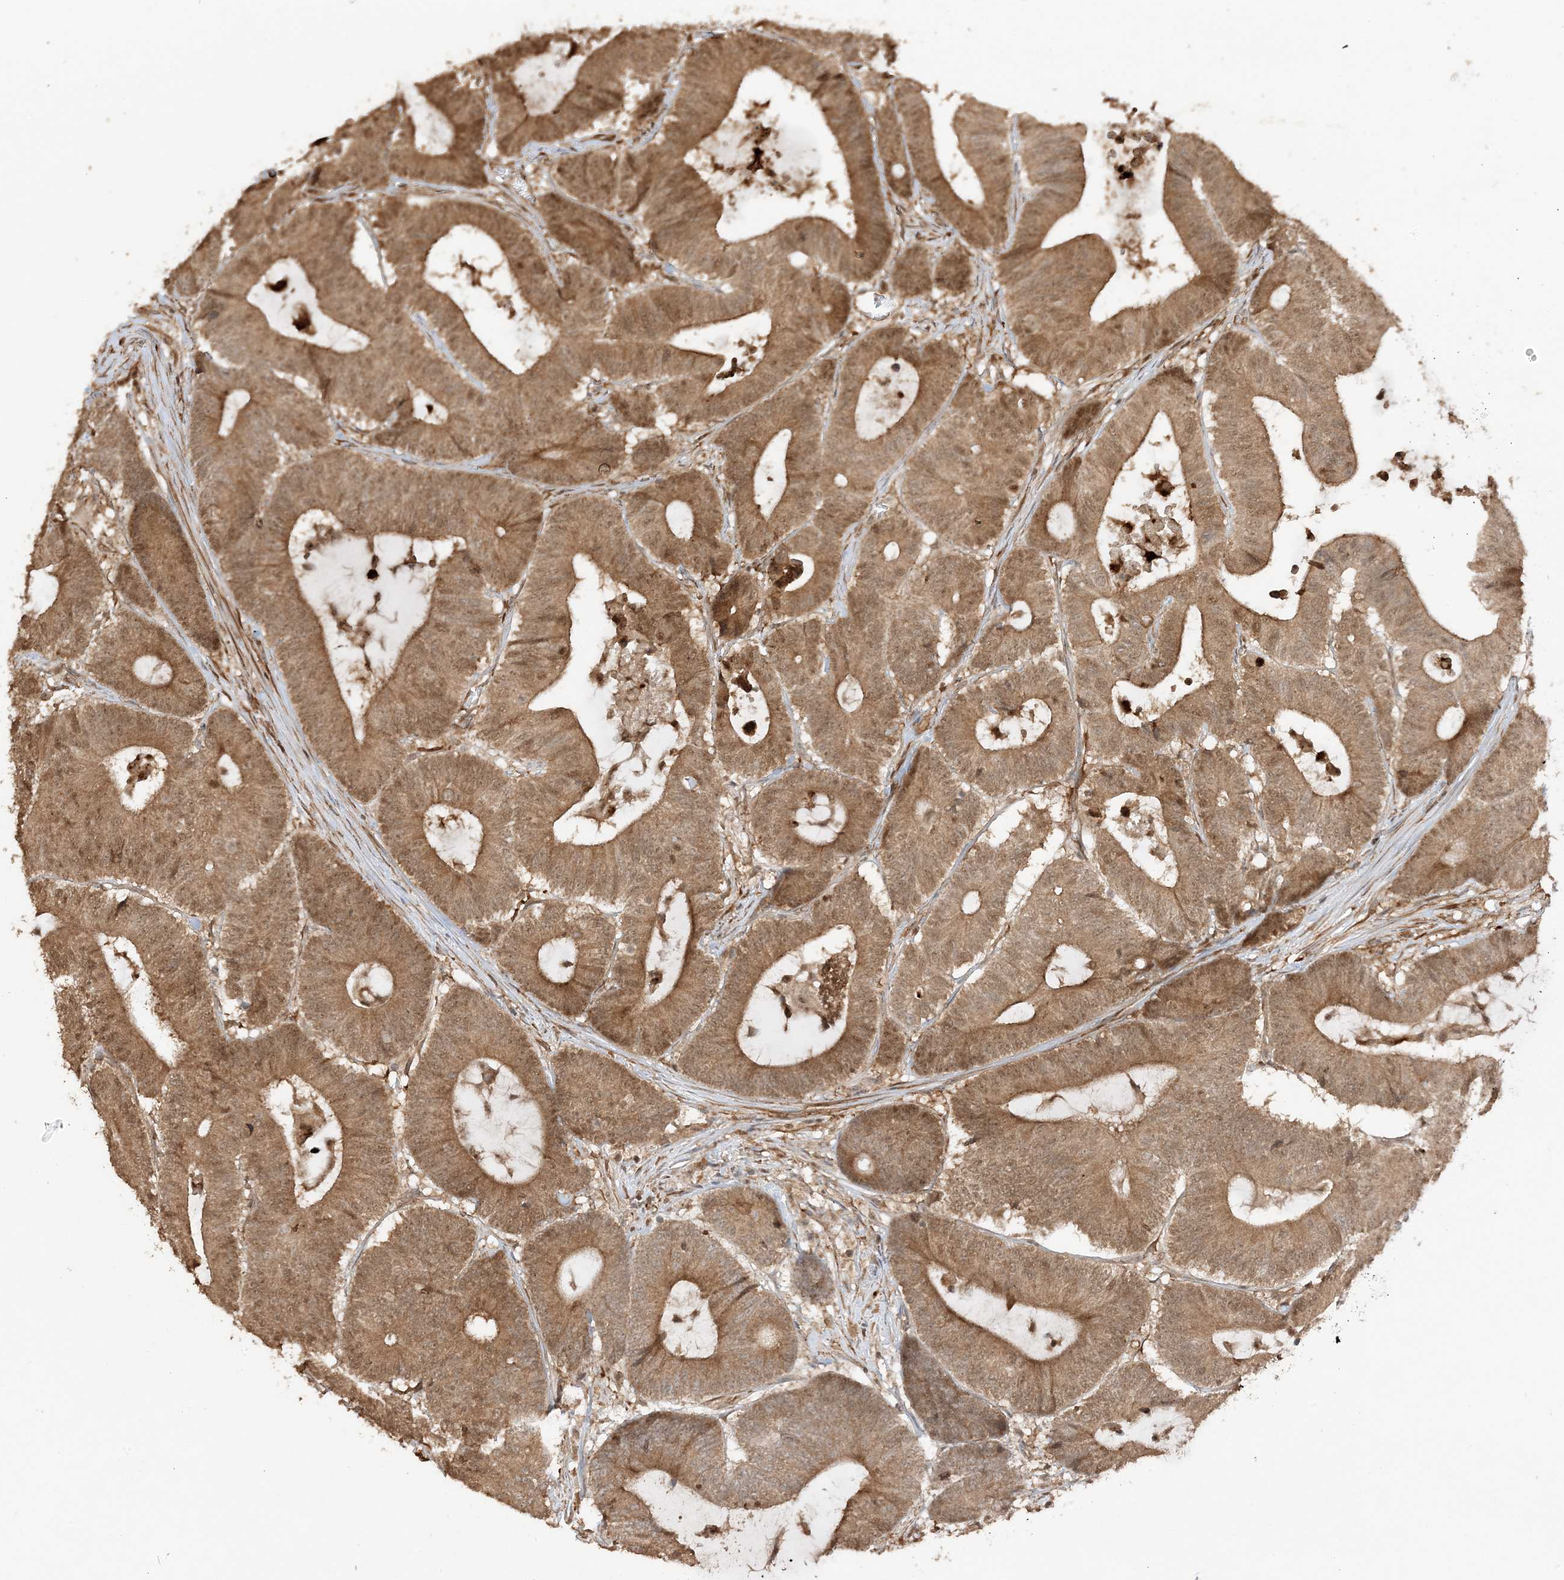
{"staining": {"intensity": "moderate", "quantity": ">75%", "location": "cytoplasmic/membranous,nuclear"}, "tissue": "colorectal cancer", "cell_type": "Tumor cells", "image_type": "cancer", "snomed": [{"axis": "morphology", "description": "Adenocarcinoma, NOS"}, {"axis": "topography", "description": "Colon"}], "caption": "This micrograph displays adenocarcinoma (colorectal) stained with immunohistochemistry to label a protein in brown. The cytoplasmic/membranous and nuclear of tumor cells show moderate positivity for the protein. Nuclei are counter-stained blue.", "gene": "ZBTB41", "patient": {"sex": "female", "age": 84}}